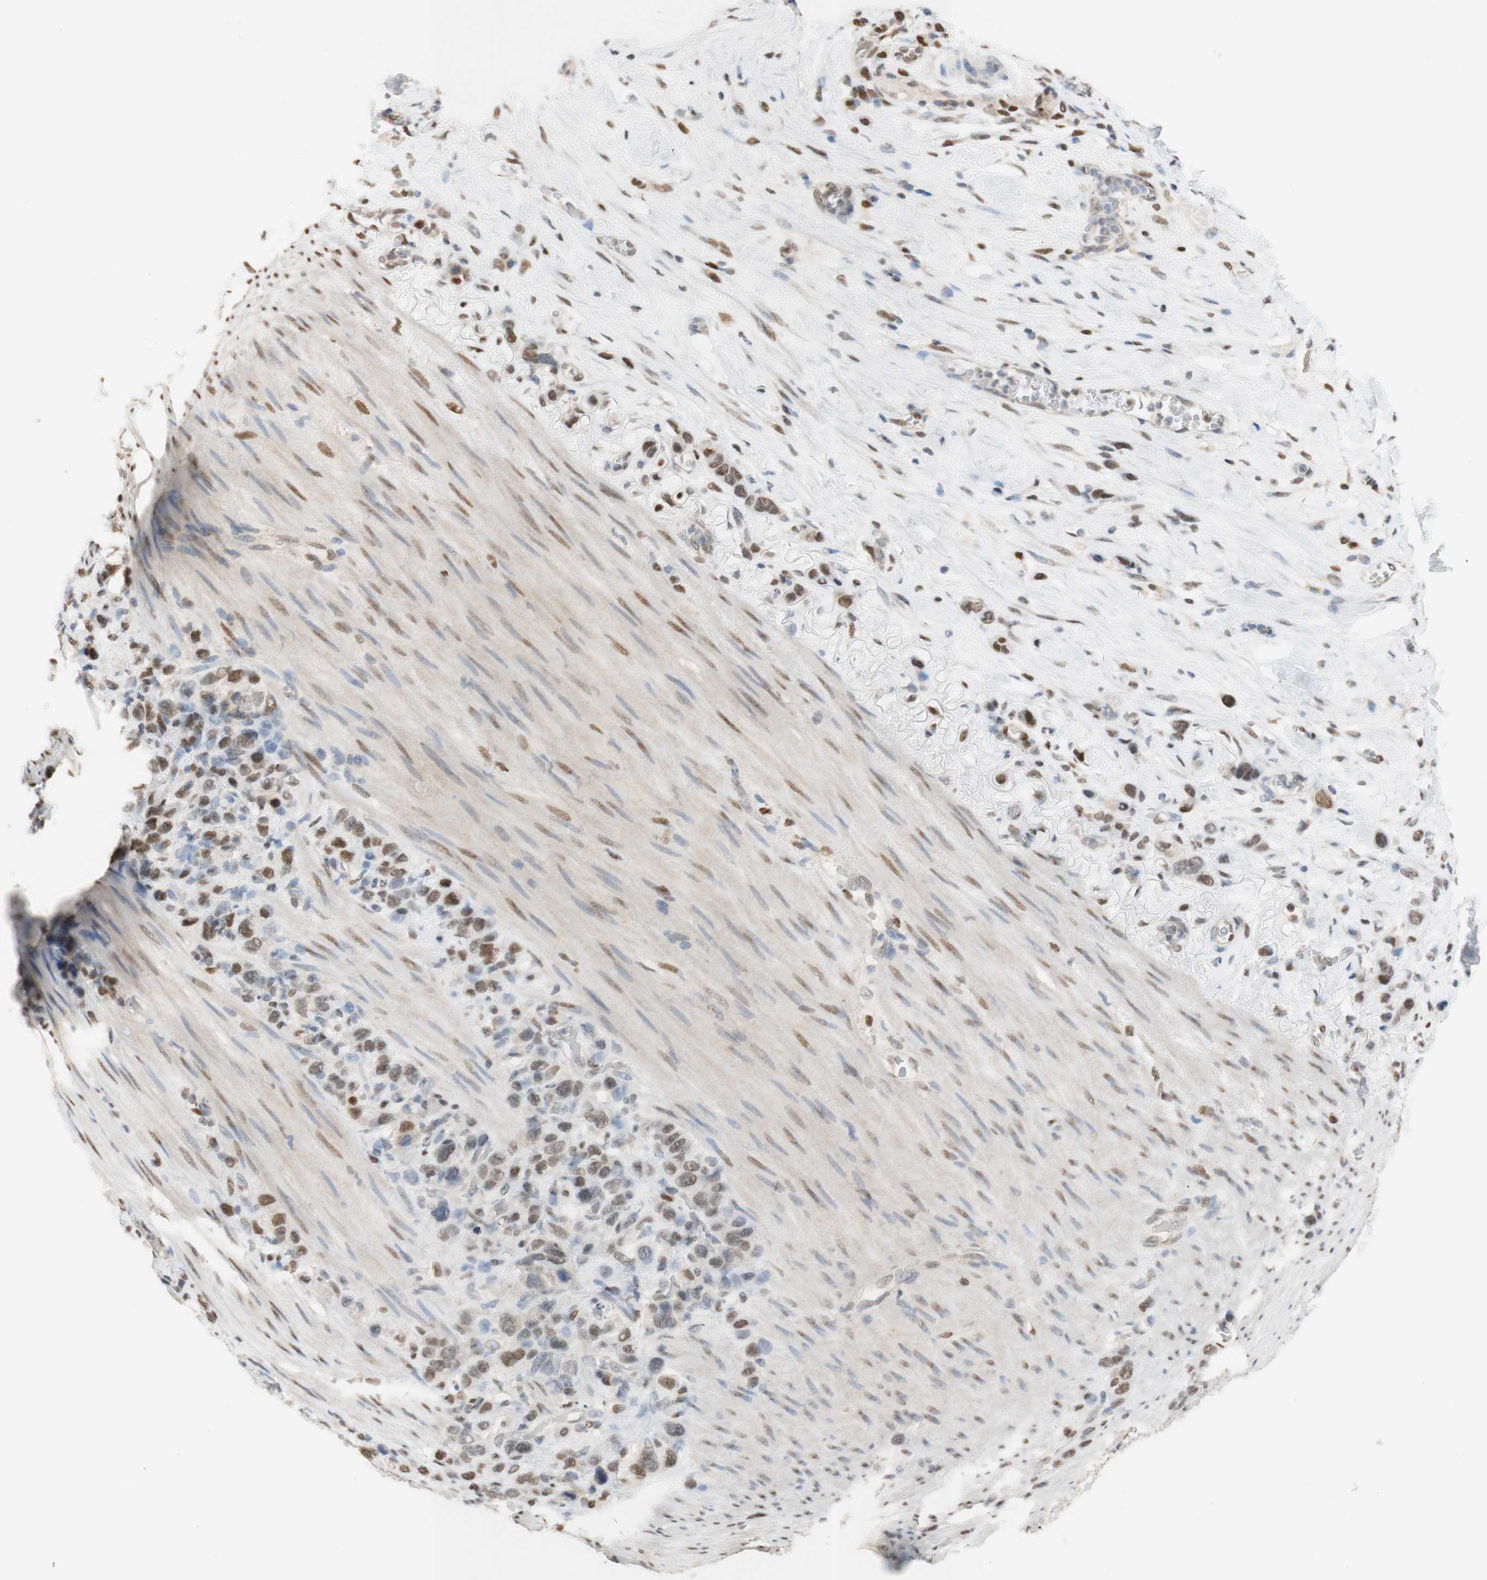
{"staining": {"intensity": "moderate", "quantity": ">75%", "location": "nuclear"}, "tissue": "stomach cancer", "cell_type": "Tumor cells", "image_type": "cancer", "snomed": [{"axis": "morphology", "description": "Adenocarcinoma, NOS"}, {"axis": "morphology", "description": "Adenocarcinoma, High grade"}, {"axis": "topography", "description": "Stomach, upper"}, {"axis": "topography", "description": "Stomach, lower"}], "caption": "Adenocarcinoma (stomach) stained for a protein (brown) displays moderate nuclear positive staining in approximately >75% of tumor cells.", "gene": "NAP1L4", "patient": {"sex": "female", "age": 65}}